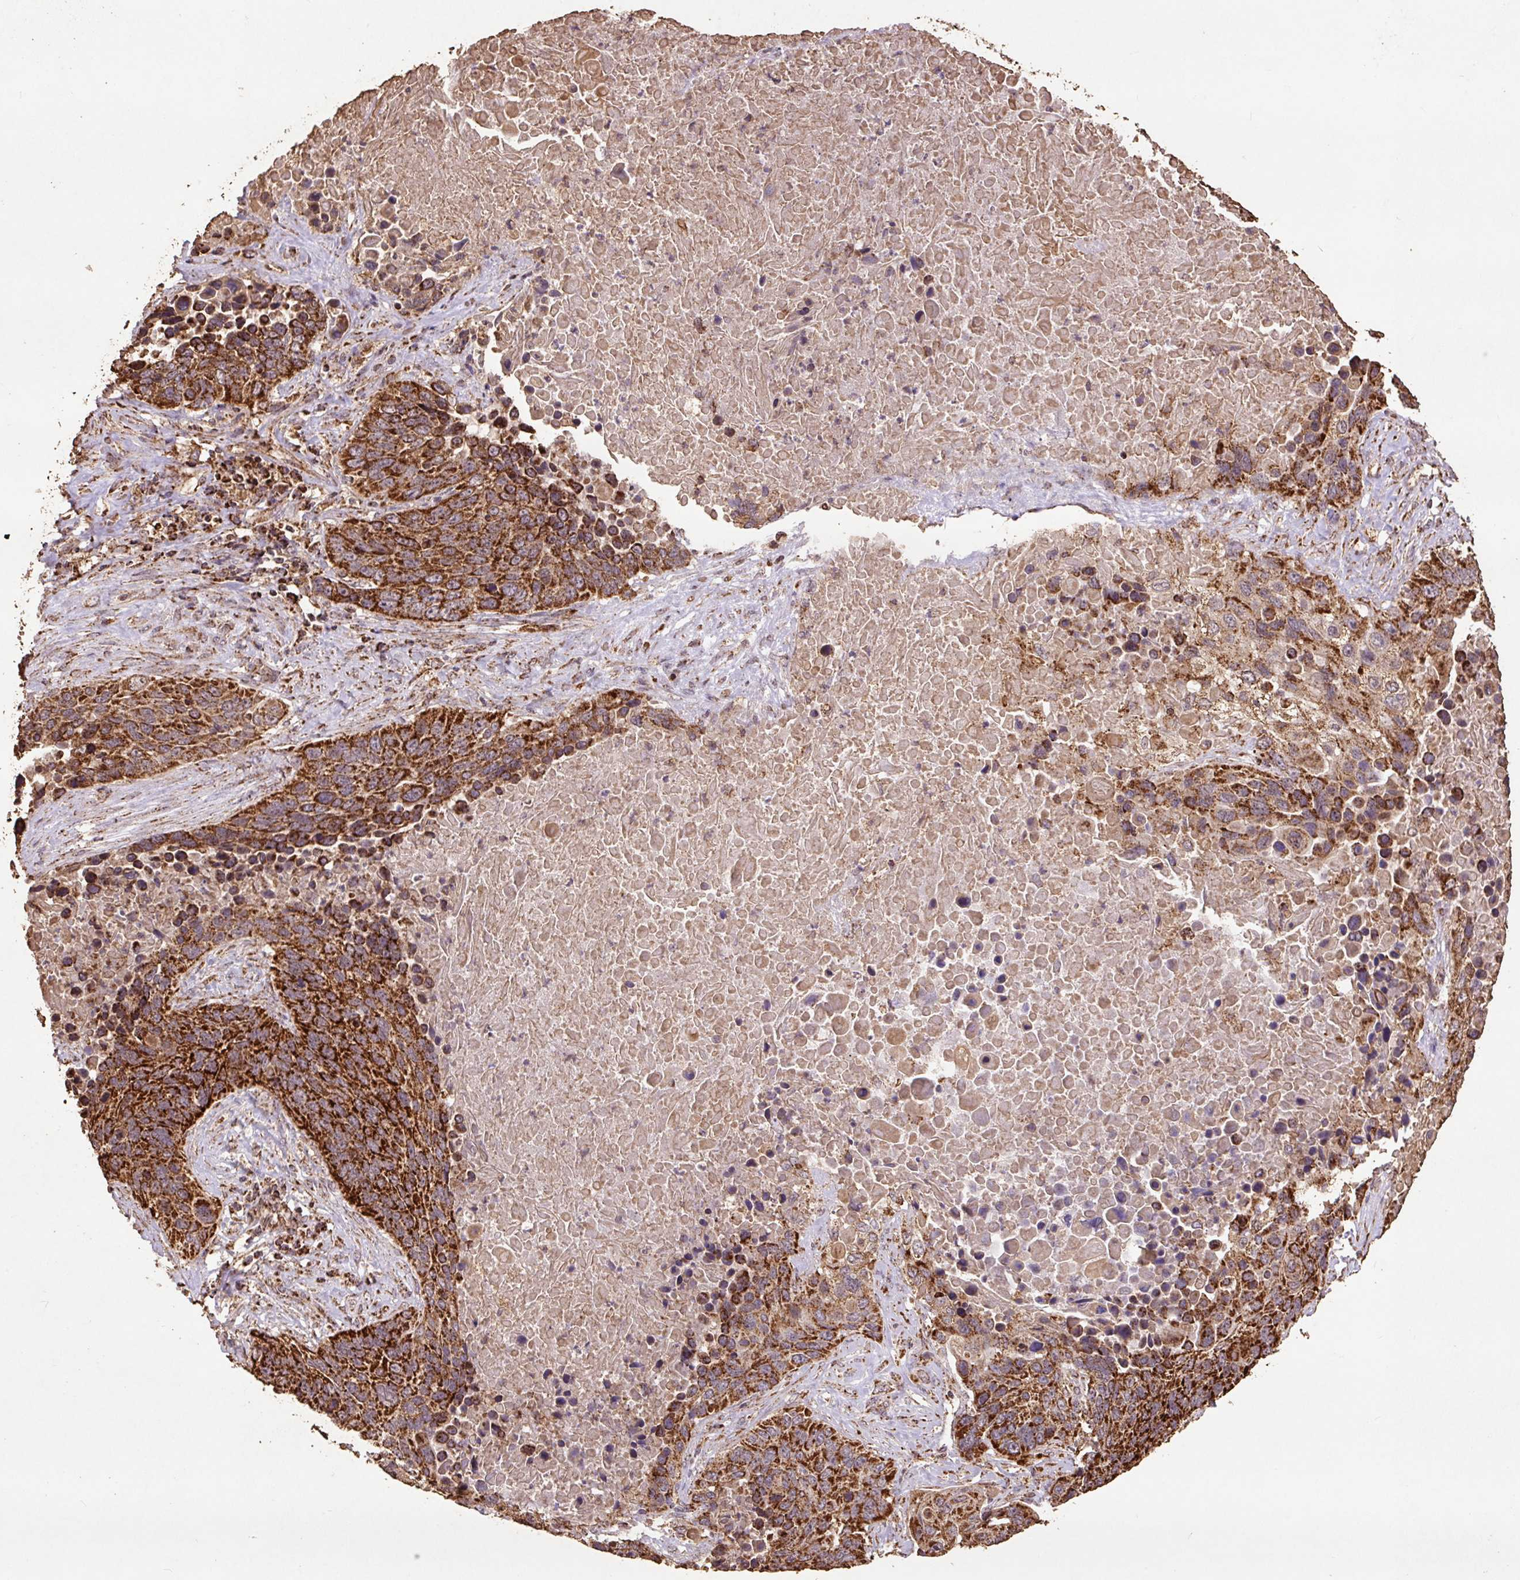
{"staining": {"intensity": "strong", "quantity": ">75%", "location": "cytoplasmic/membranous"}, "tissue": "lung cancer", "cell_type": "Tumor cells", "image_type": "cancer", "snomed": [{"axis": "morphology", "description": "Squamous cell carcinoma, NOS"}, {"axis": "topography", "description": "Lung"}], "caption": "Immunohistochemistry (DAB) staining of human lung cancer reveals strong cytoplasmic/membranous protein staining in approximately >75% of tumor cells. Immunohistochemistry stains the protein in brown and the nuclei are stained blue.", "gene": "ATP5F1A", "patient": {"sex": "male", "age": 66}}